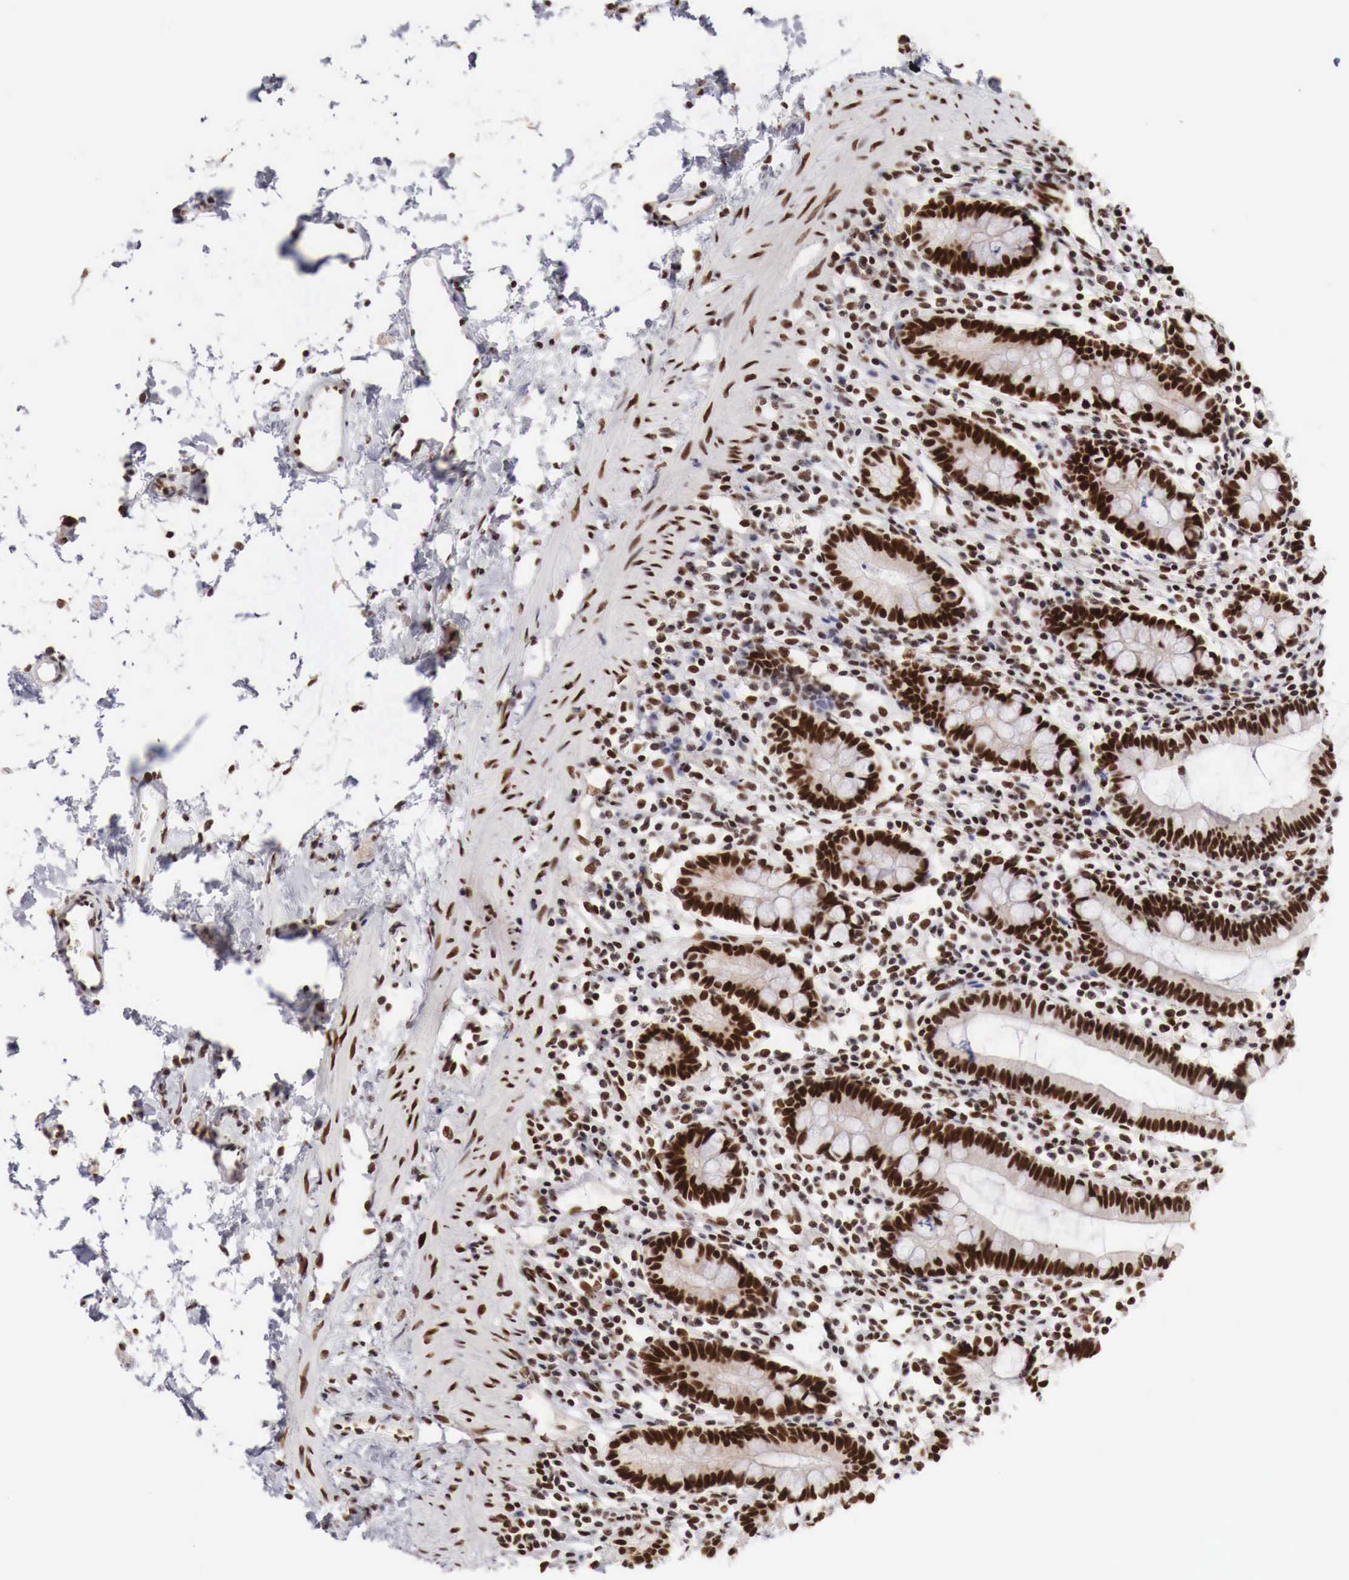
{"staining": {"intensity": "strong", "quantity": ">75%", "location": "nuclear"}, "tissue": "small intestine", "cell_type": "Glandular cells", "image_type": "normal", "snomed": [{"axis": "morphology", "description": "Normal tissue, NOS"}, {"axis": "topography", "description": "Small intestine"}], "caption": "IHC (DAB) staining of benign human small intestine reveals strong nuclear protein positivity in approximately >75% of glandular cells. The protein is stained brown, and the nuclei are stained in blue (DAB IHC with brightfield microscopy, high magnification).", "gene": "PHF14", "patient": {"sex": "female", "age": 37}}